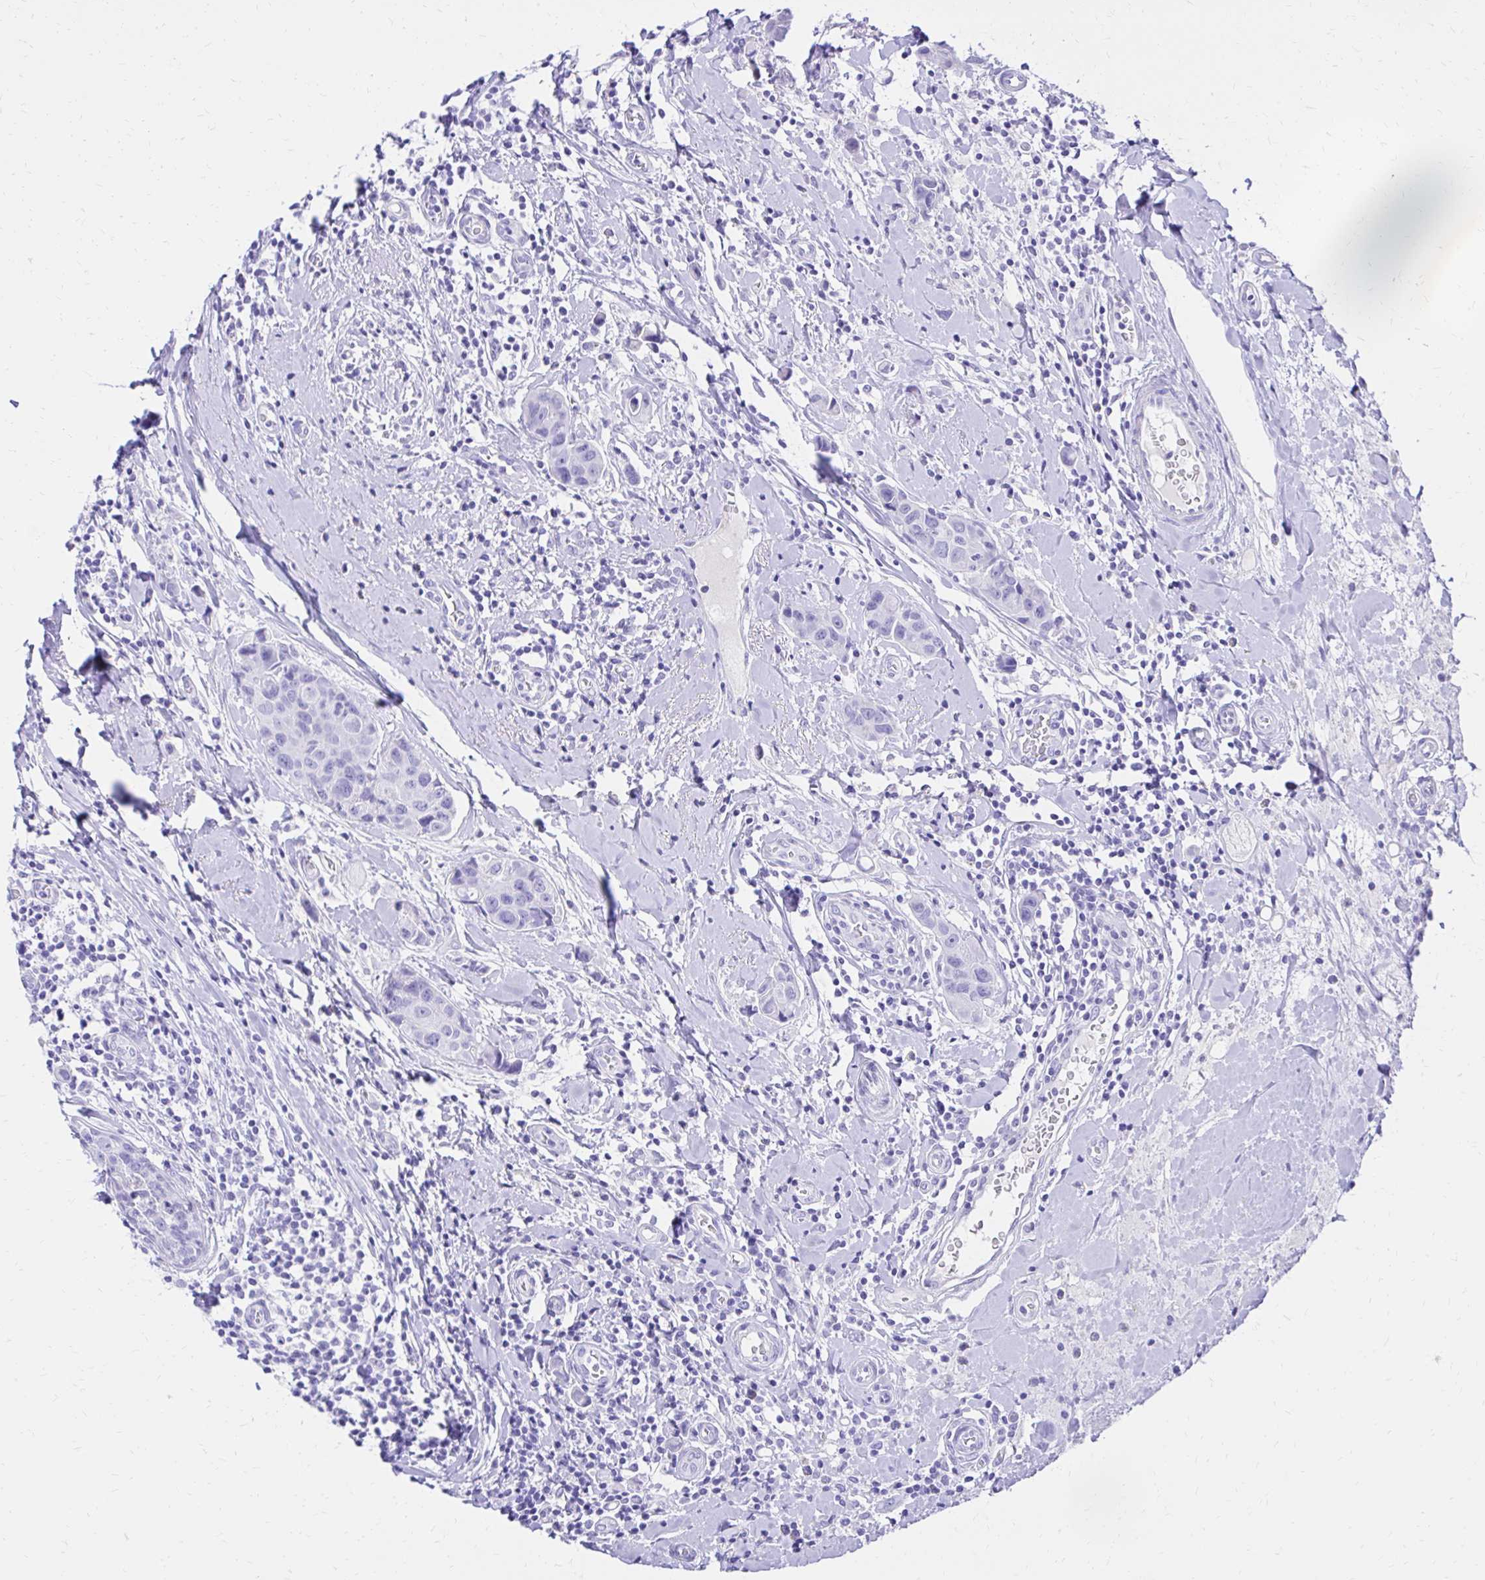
{"staining": {"intensity": "negative", "quantity": "none", "location": "none"}, "tissue": "breast cancer", "cell_type": "Tumor cells", "image_type": "cancer", "snomed": [{"axis": "morphology", "description": "Duct carcinoma"}, {"axis": "topography", "description": "Breast"}], "caption": "This is an IHC image of breast cancer. There is no expression in tumor cells.", "gene": "S100G", "patient": {"sex": "female", "age": 24}}